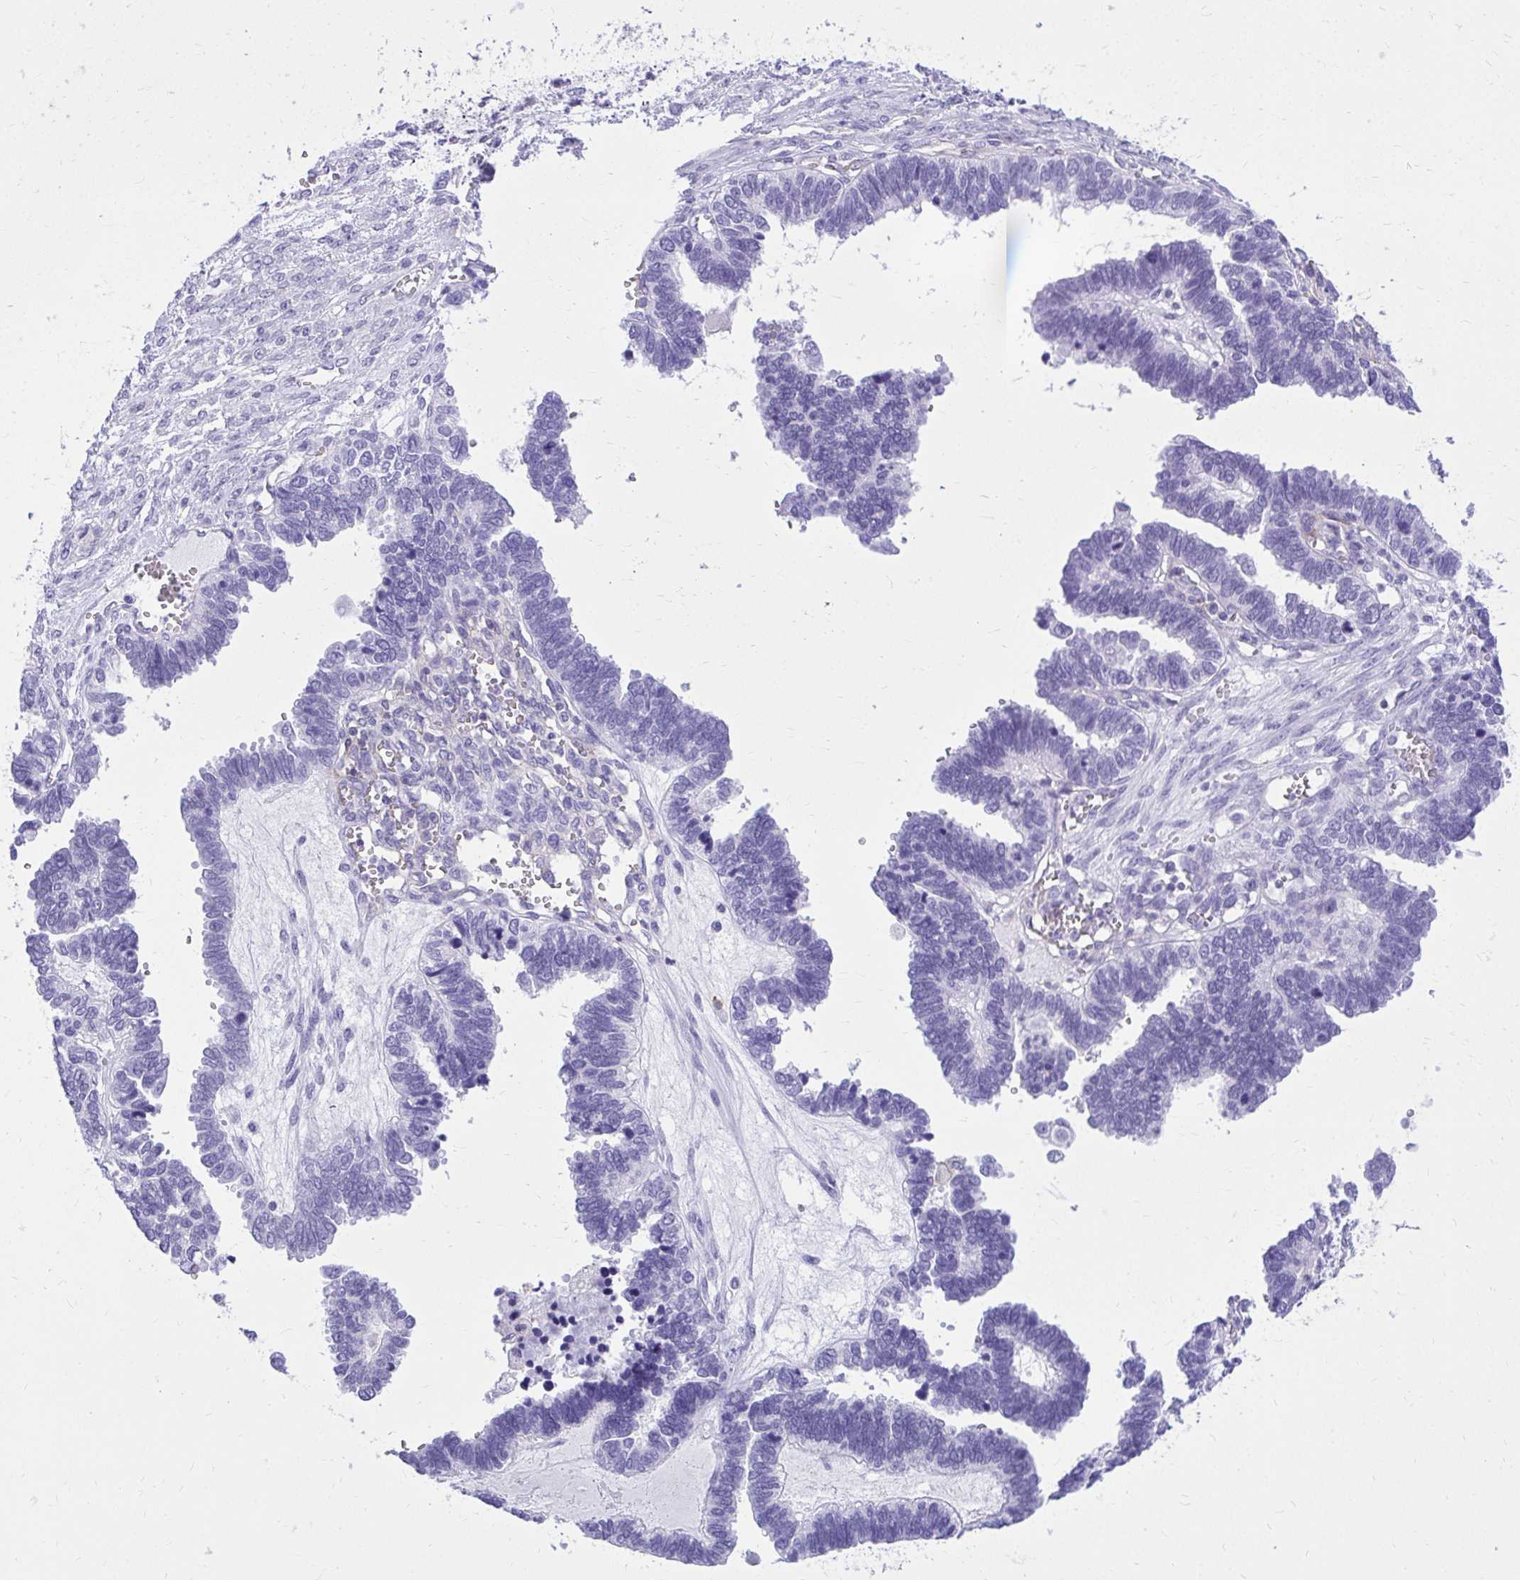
{"staining": {"intensity": "negative", "quantity": "none", "location": "none"}, "tissue": "ovarian cancer", "cell_type": "Tumor cells", "image_type": "cancer", "snomed": [{"axis": "morphology", "description": "Cystadenocarcinoma, serous, NOS"}, {"axis": "topography", "description": "Ovary"}], "caption": "This is an immunohistochemistry photomicrograph of human ovarian serous cystadenocarcinoma. There is no staining in tumor cells.", "gene": "GPRIN3", "patient": {"sex": "female", "age": 51}}